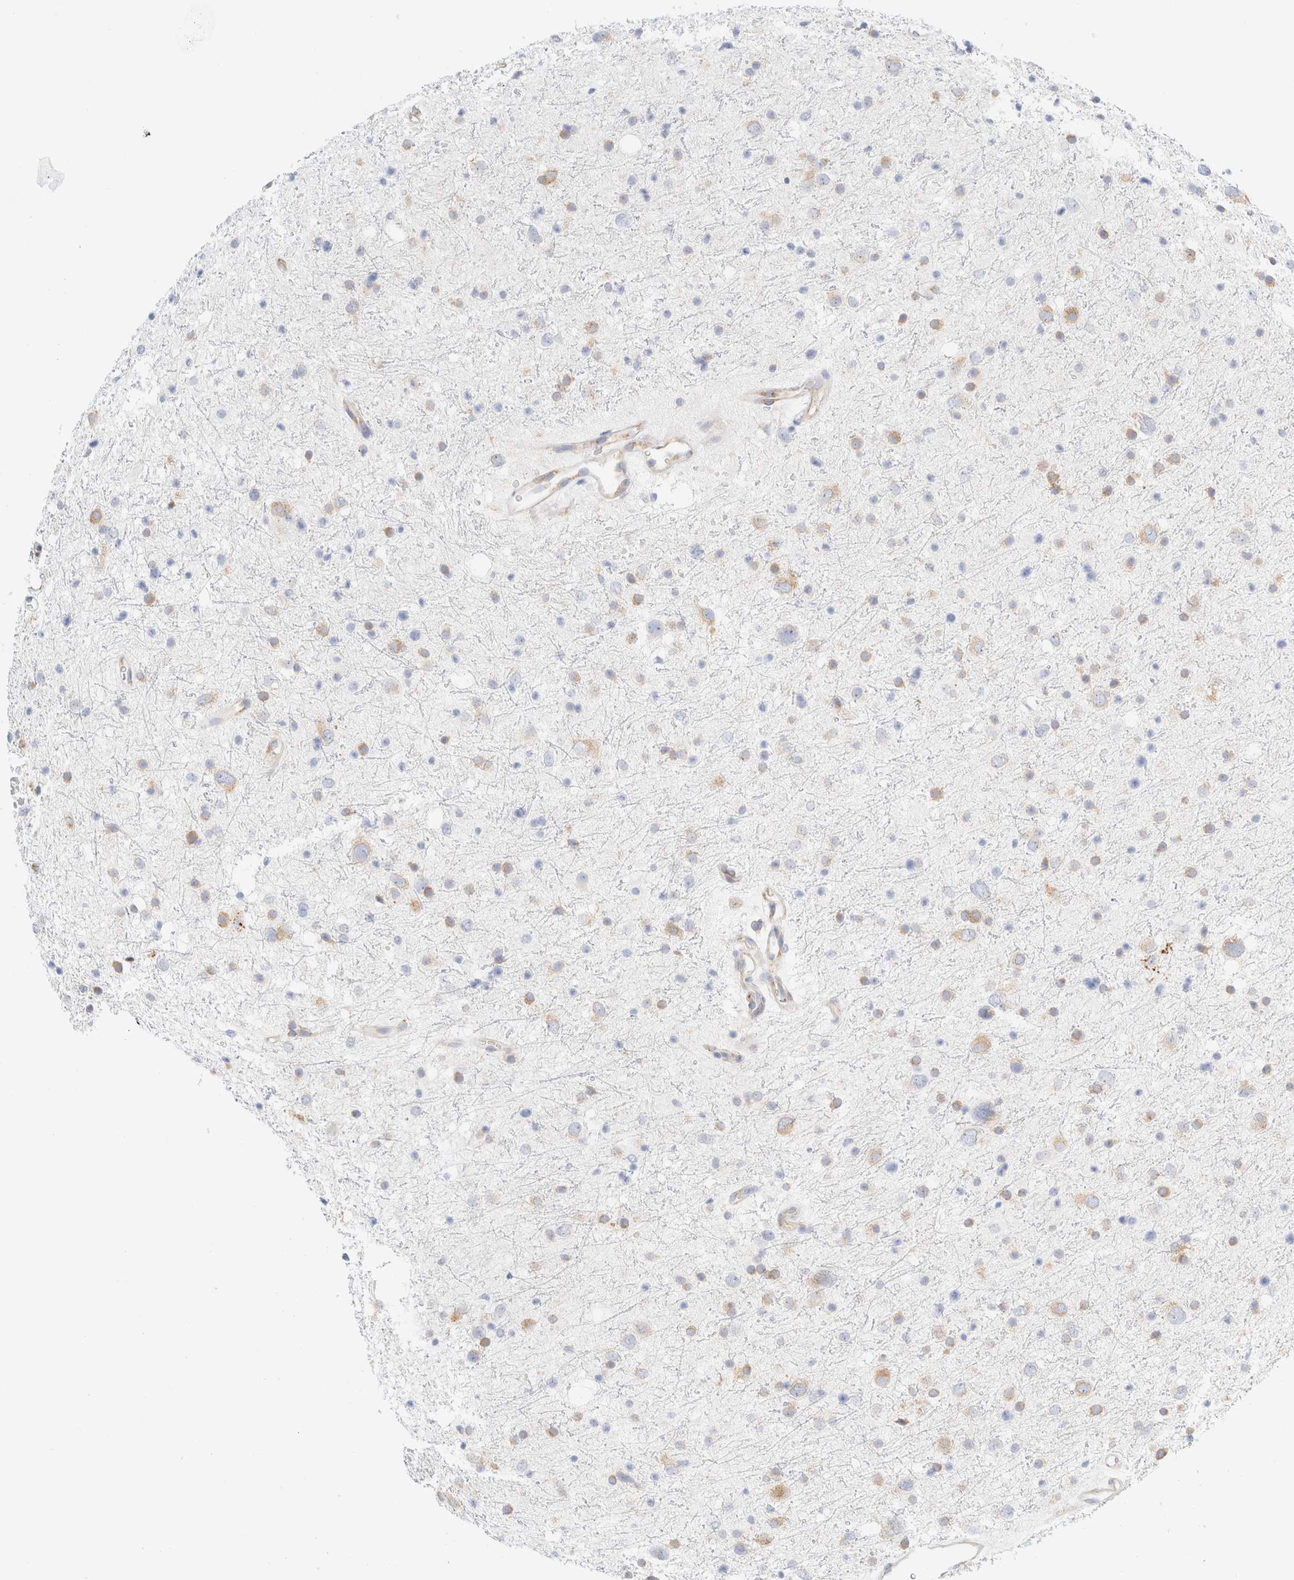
{"staining": {"intensity": "moderate", "quantity": "25%-75%", "location": "cytoplasmic/membranous"}, "tissue": "glioma", "cell_type": "Tumor cells", "image_type": "cancer", "snomed": [{"axis": "morphology", "description": "Glioma, malignant, Low grade"}, {"axis": "topography", "description": "Brain"}], "caption": "Tumor cells exhibit moderate cytoplasmic/membranous expression in approximately 25%-75% of cells in low-grade glioma (malignant). (Brightfield microscopy of DAB IHC at high magnification).", "gene": "ZC2HC1A", "patient": {"sex": "female", "age": 37}}